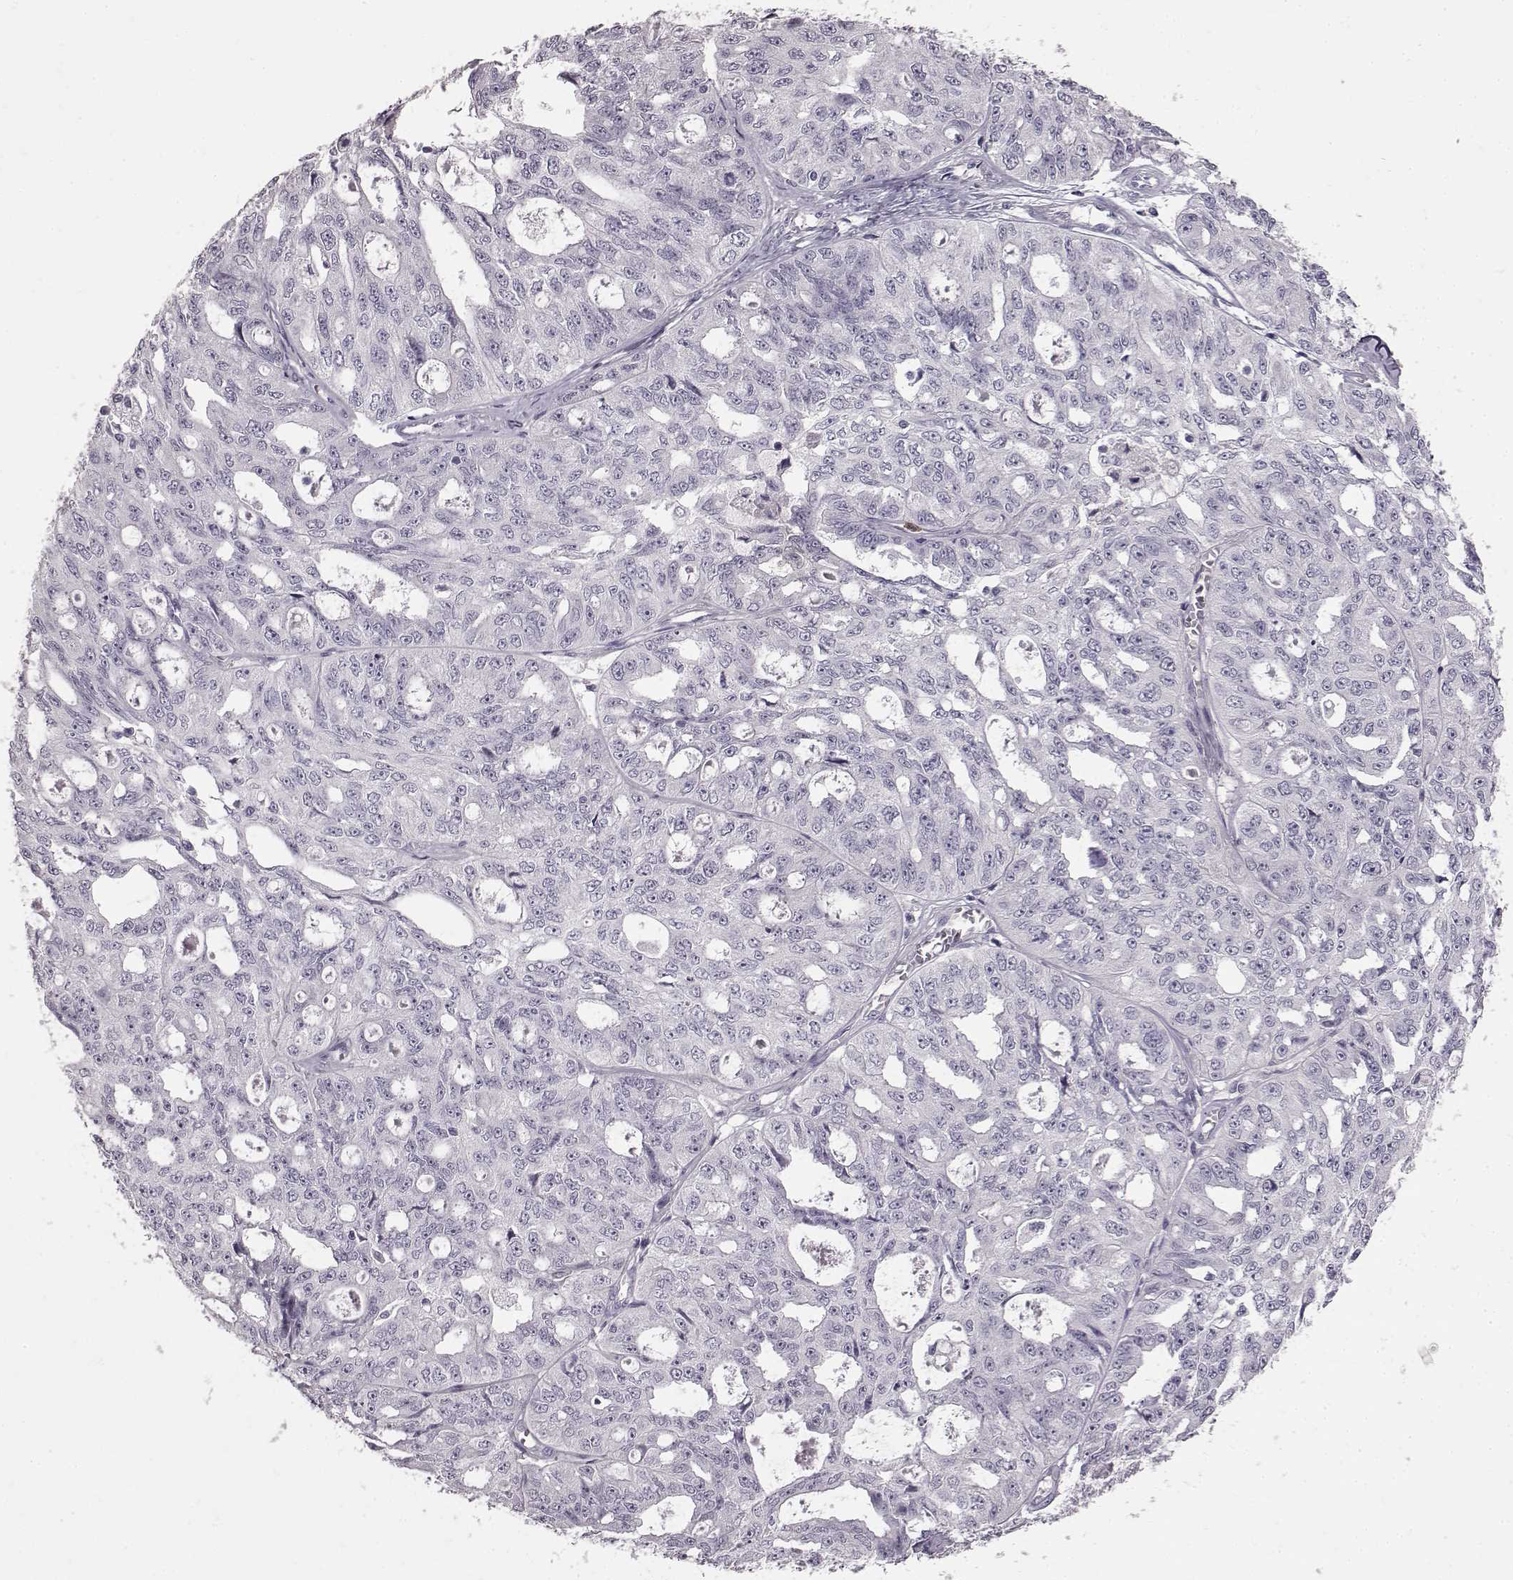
{"staining": {"intensity": "negative", "quantity": "none", "location": "none"}, "tissue": "ovarian cancer", "cell_type": "Tumor cells", "image_type": "cancer", "snomed": [{"axis": "morphology", "description": "Carcinoma, endometroid"}, {"axis": "topography", "description": "Ovary"}], "caption": "DAB immunohistochemical staining of human endometroid carcinoma (ovarian) shows no significant positivity in tumor cells.", "gene": "FUT4", "patient": {"sex": "female", "age": 65}}